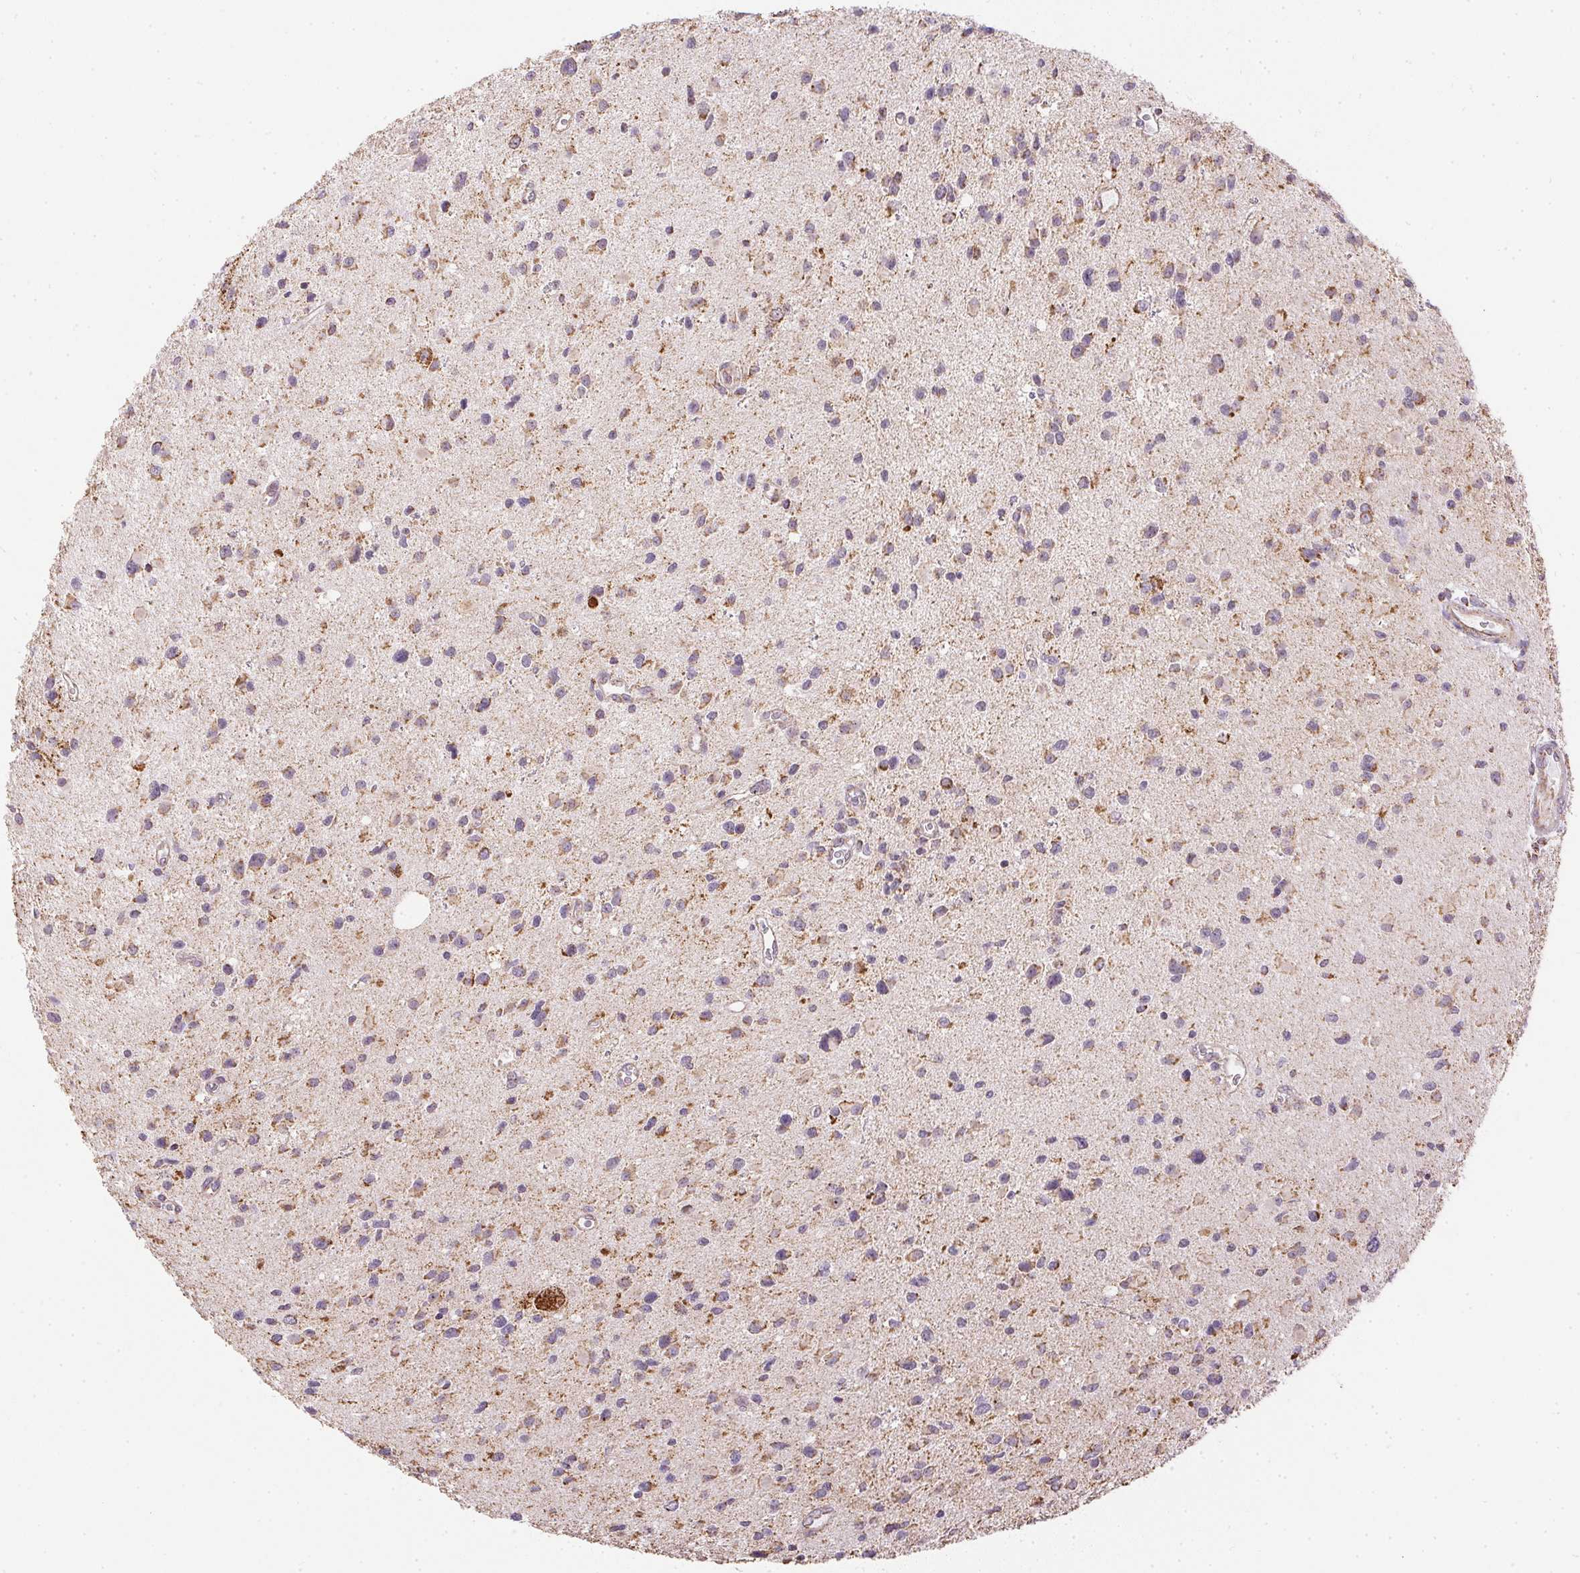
{"staining": {"intensity": "weak", "quantity": "25%-75%", "location": "cytoplasmic/membranous"}, "tissue": "glioma", "cell_type": "Tumor cells", "image_type": "cancer", "snomed": [{"axis": "morphology", "description": "Glioma, malignant, Low grade"}, {"axis": "topography", "description": "Brain"}], "caption": "Immunohistochemical staining of malignant low-grade glioma displays weak cytoplasmic/membranous protein staining in approximately 25%-75% of tumor cells.", "gene": "MAPK11", "patient": {"sex": "female", "age": 32}}